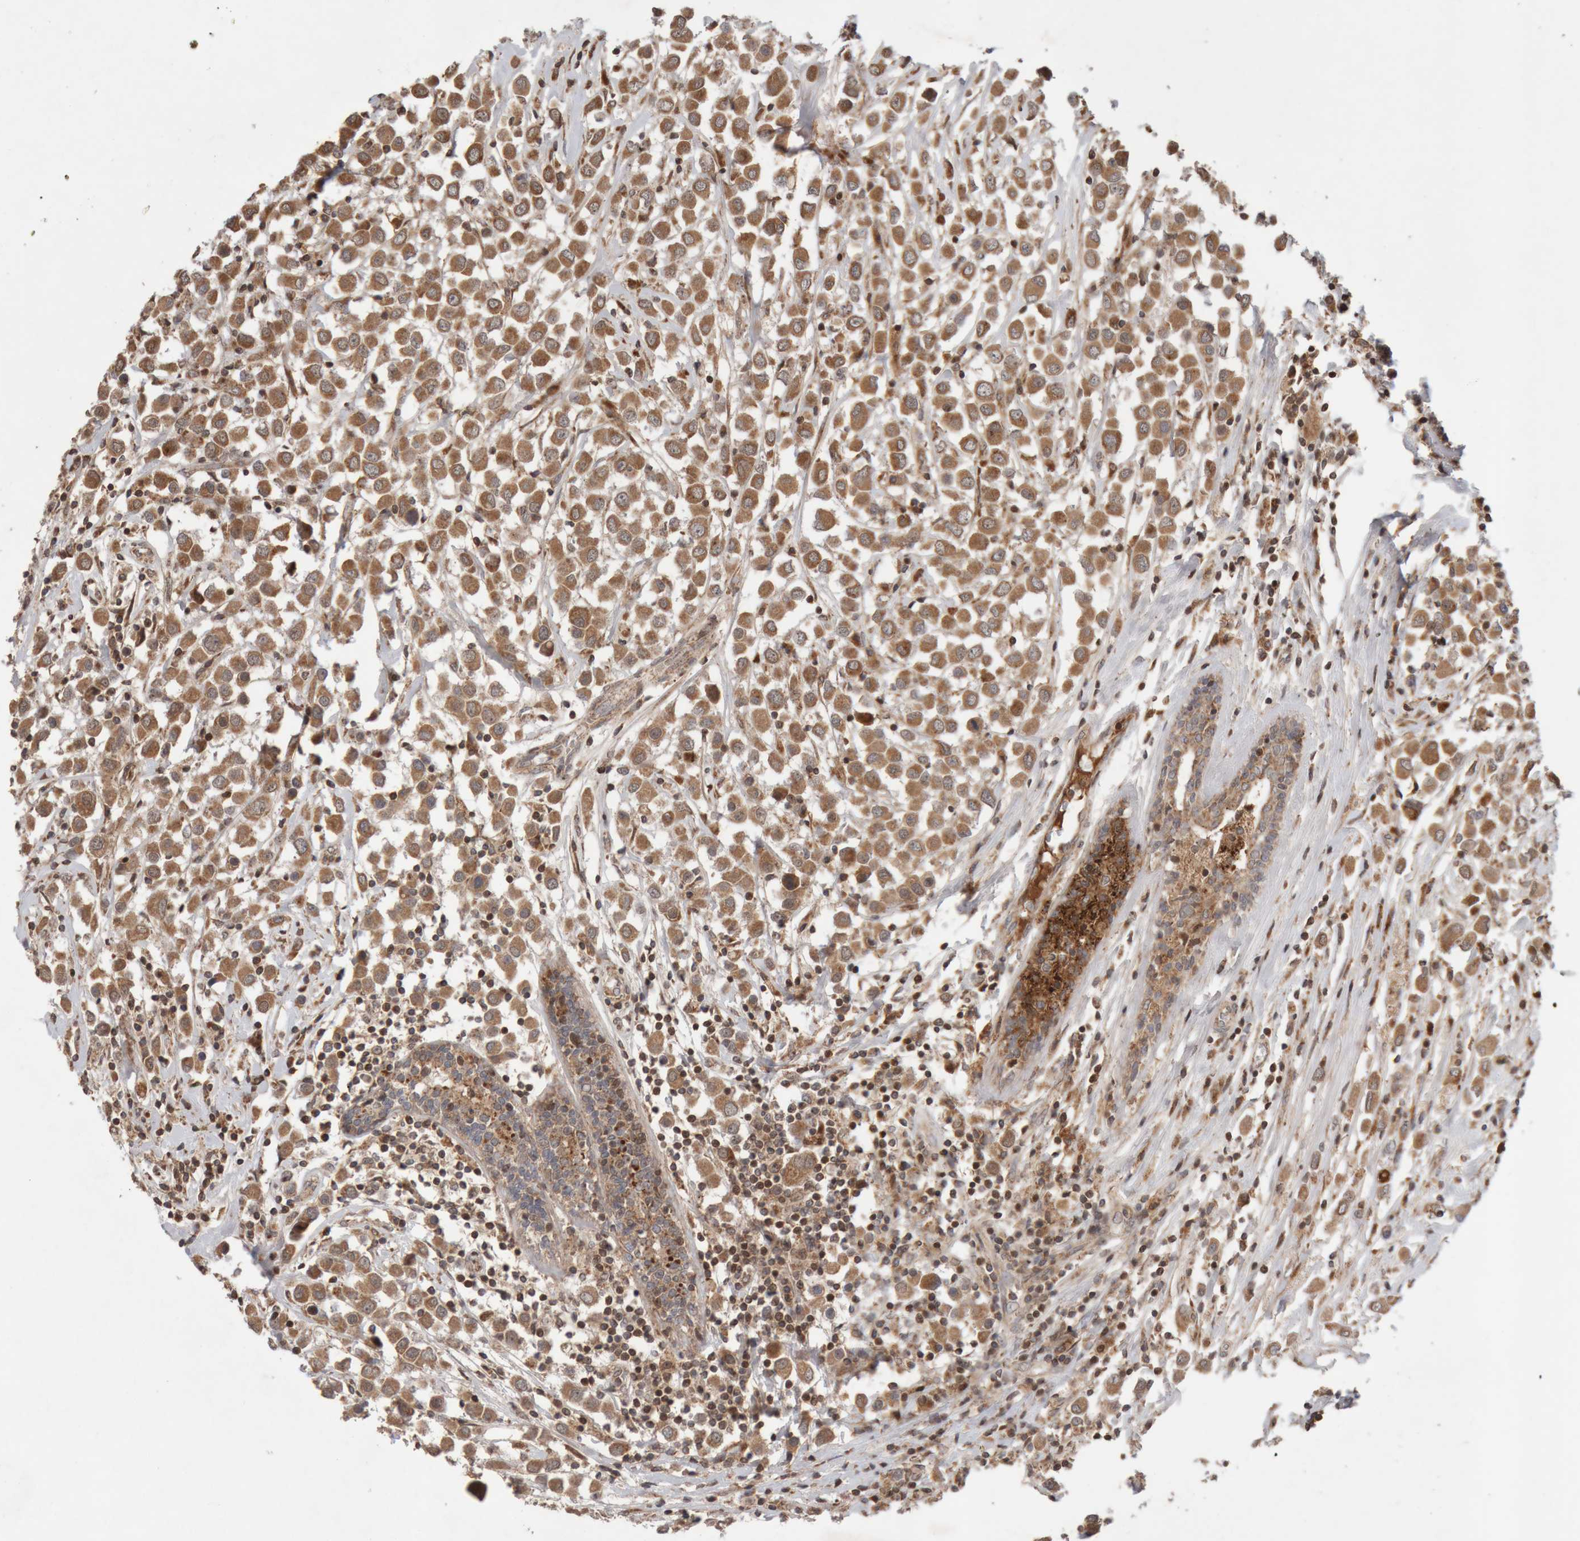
{"staining": {"intensity": "moderate", "quantity": ">75%", "location": "cytoplasmic/membranous"}, "tissue": "breast cancer", "cell_type": "Tumor cells", "image_type": "cancer", "snomed": [{"axis": "morphology", "description": "Duct carcinoma"}, {"axis": "topography", "description": "Breast"}], "caption": "Breast cancer (infiltrating ductal carcinoma) stained with a brown dye demonstrates moderate cytoplasmic/membranous positive positivity in approximately >75% of tumor cells.", "gene": "KIF21B", "patient": {"sex": "female", "age": 61}}